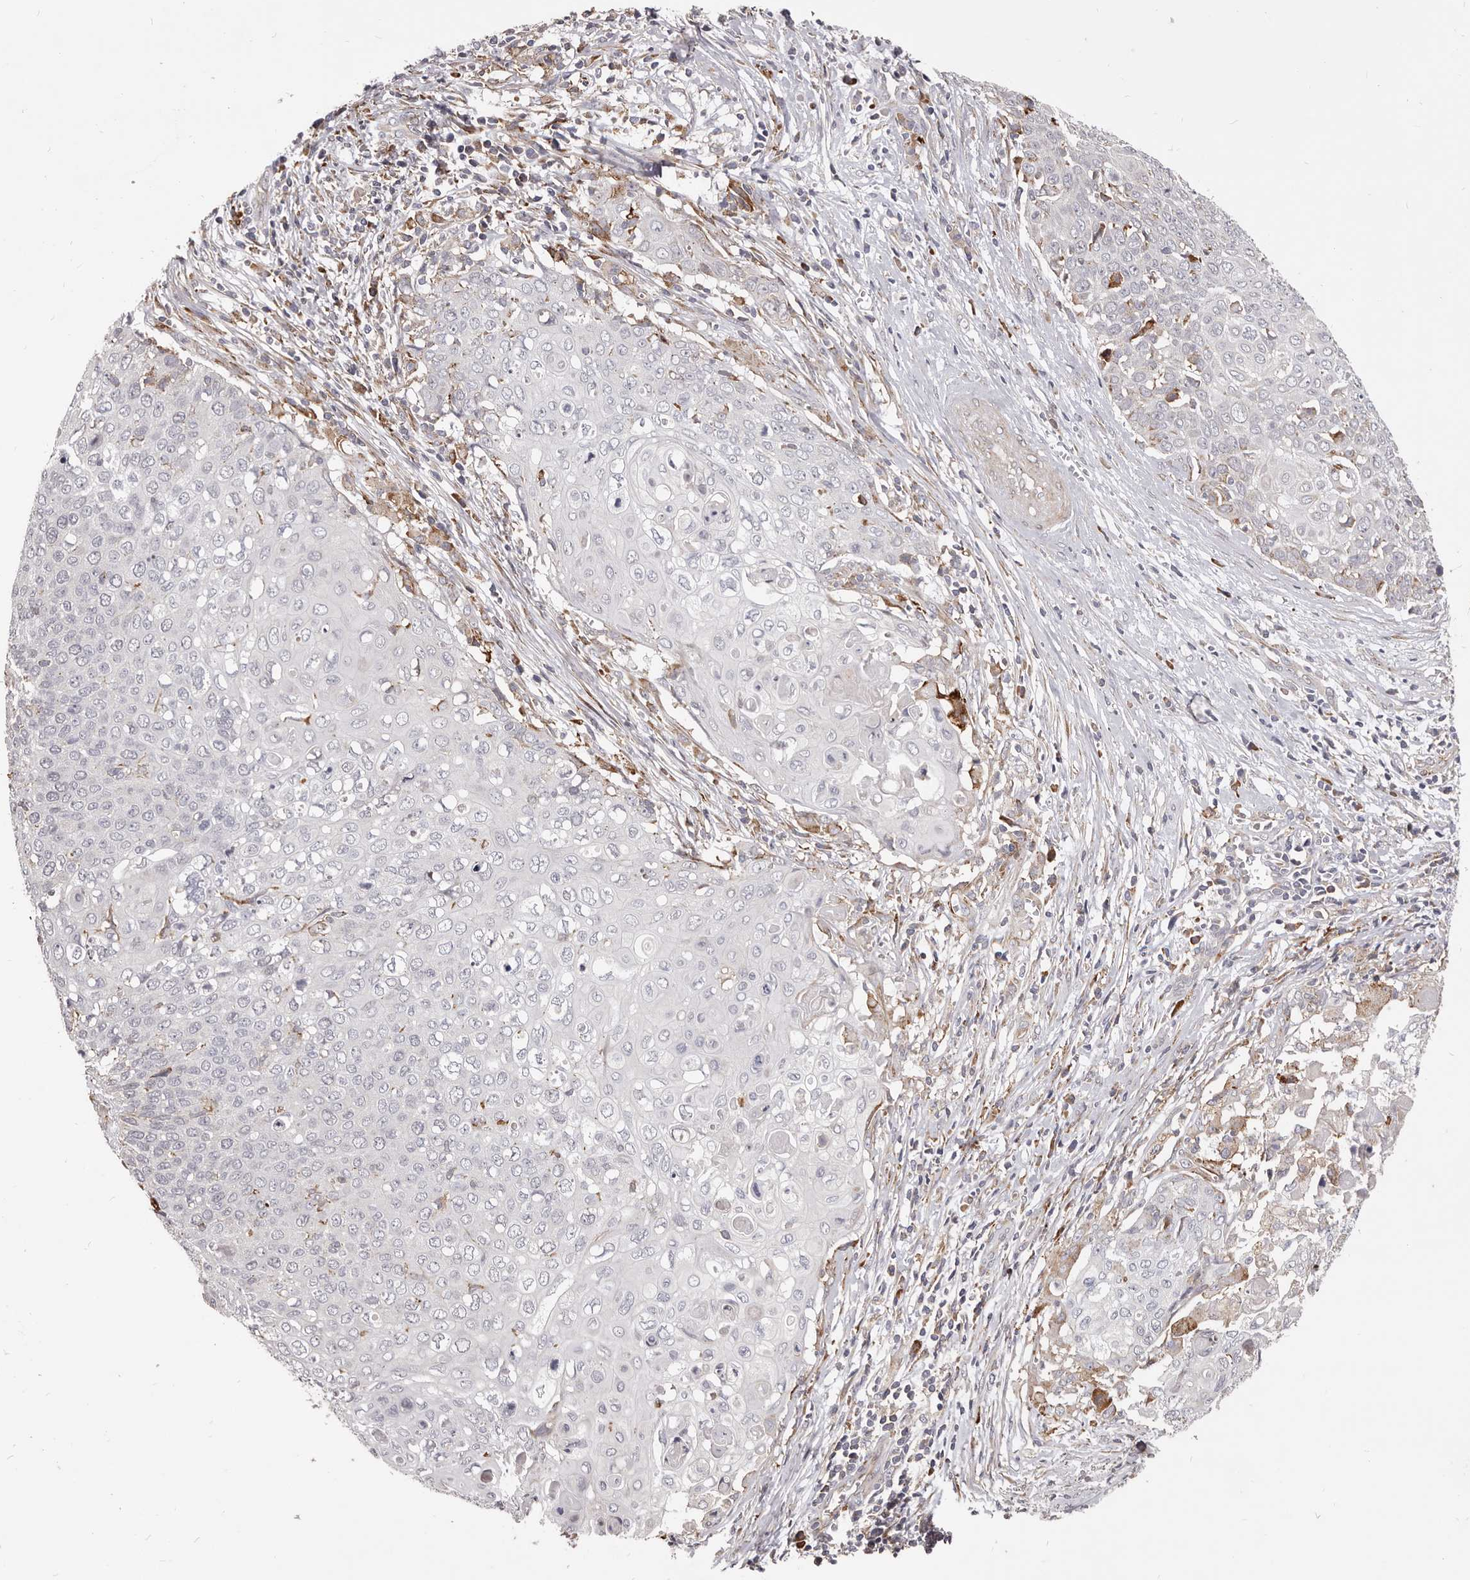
{"staining": {"intensity": "negative", "quantity": "none", "location": "none"}, "tissue": "cervical cancer", "cell_type": "Tumor cells", "image_type": "cancer", "snomed": [{"axis": "morphology", "description": "Squamous cell carcinoma, NOS"}, {"axis": "topography", "description": "Cervix"}], "caption": "Cervical squamous cell carcinoma was stained to show a protein in brown. There is no significant positivity in tumor cells. The staining was performed using DAB to visualize the protein expression in brown, while the nuclei were stained in blue with hematoxylin (Magnification: 20x).", "gene": "ALPK1", "patient": {"sex": "female", "age": 39}}